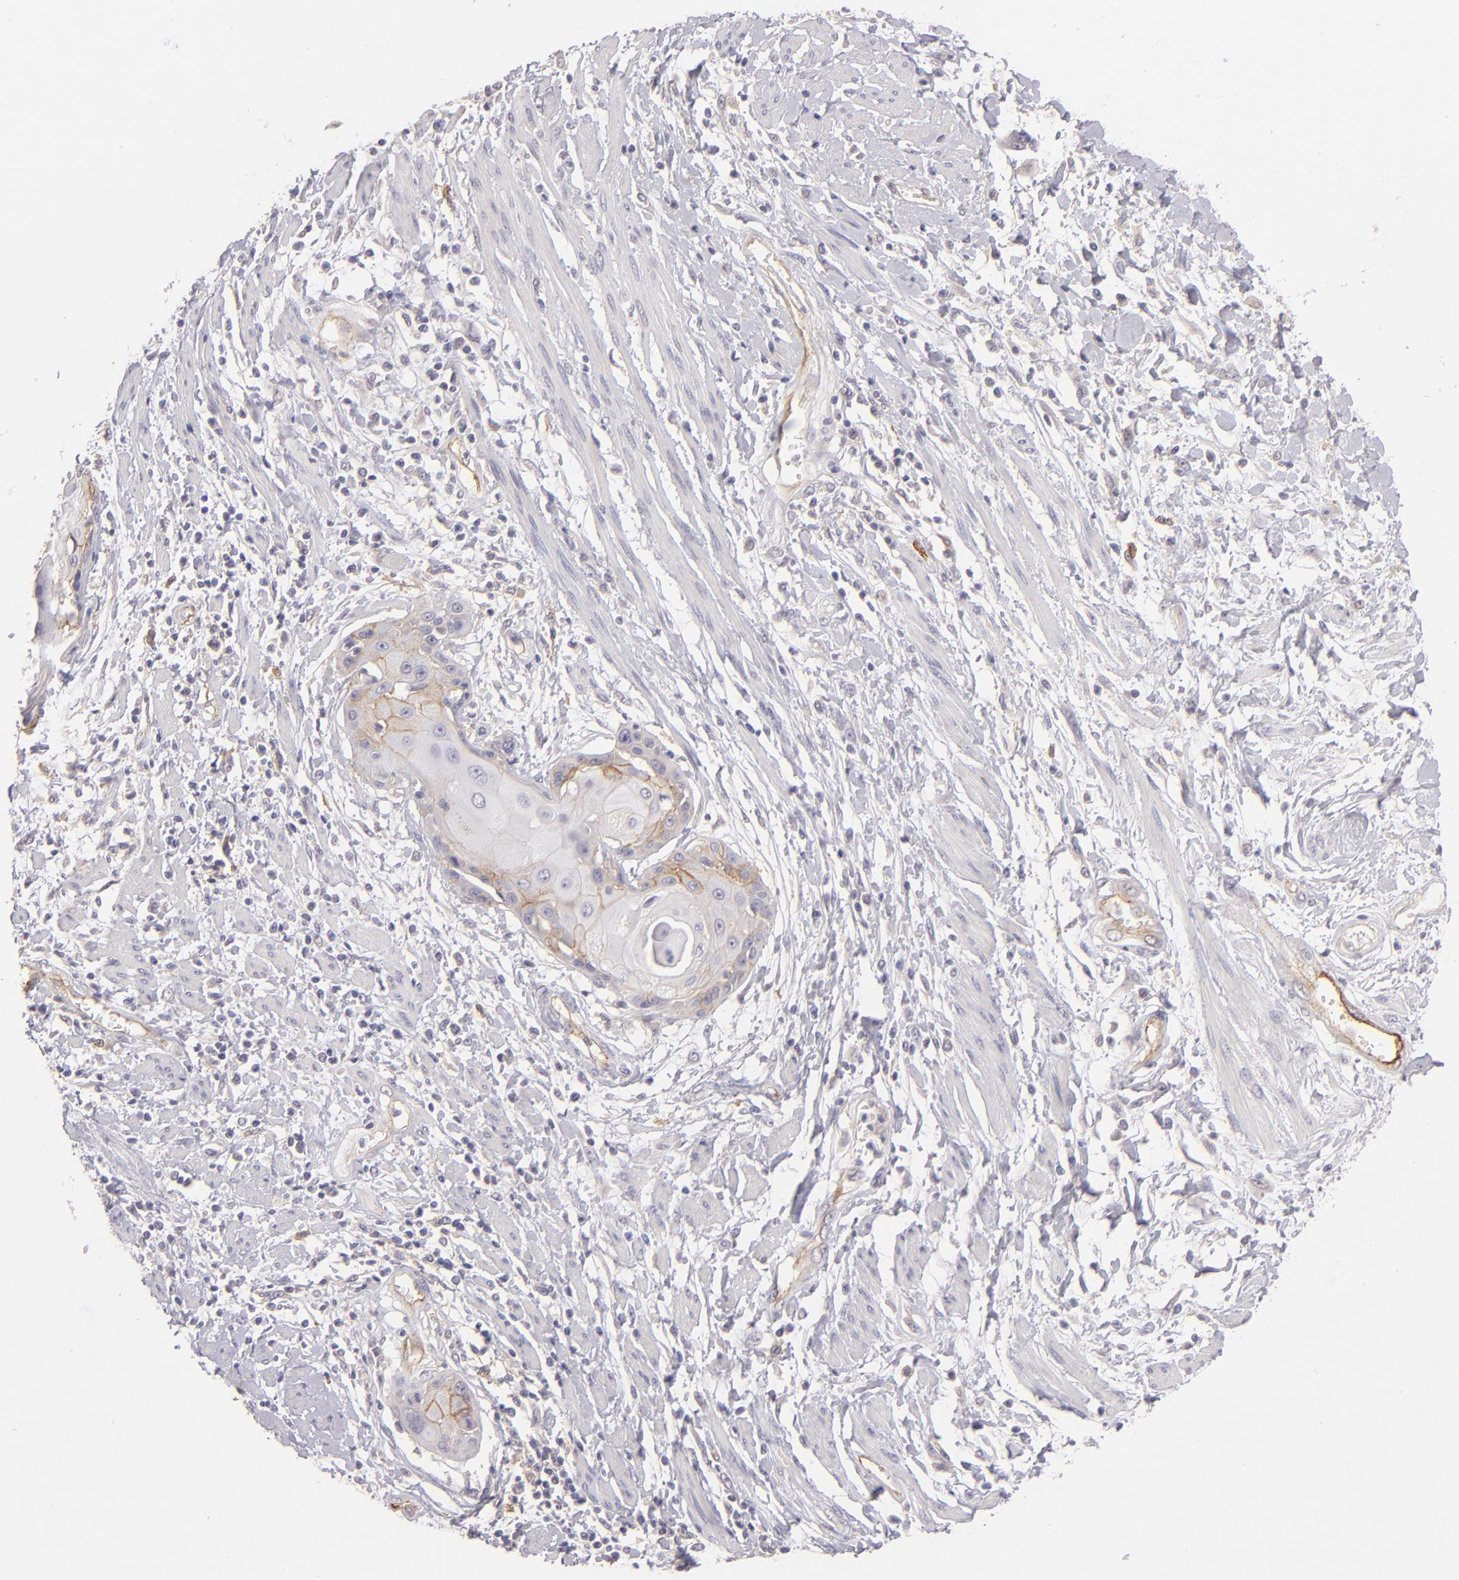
{"staining": {"intensity": "moderate", "quantity": "25%-75%", "location": "cytoplasmic/membranous"}, "tissue": "cervical cancer", "cell_type": "Tumor cells", "image_type": "cancer", "snomed": [{"axis": "morphology", "description": "Squamous cell carcinoma, NOS"}, {"axis": "topography", "description": "Cervix"}], "caption": "High-magnification brightfield microscopy of cervical squamous cell carcinoma stained with DAB (brown) and counterstained with hematoxylin (blue). tumor cells exhibit moderate cytoplasmic/membranous expression is seen in approximately25%-75% of cells.", "gene": "THBD", "patient": {"sex": "female", "age": 57}}